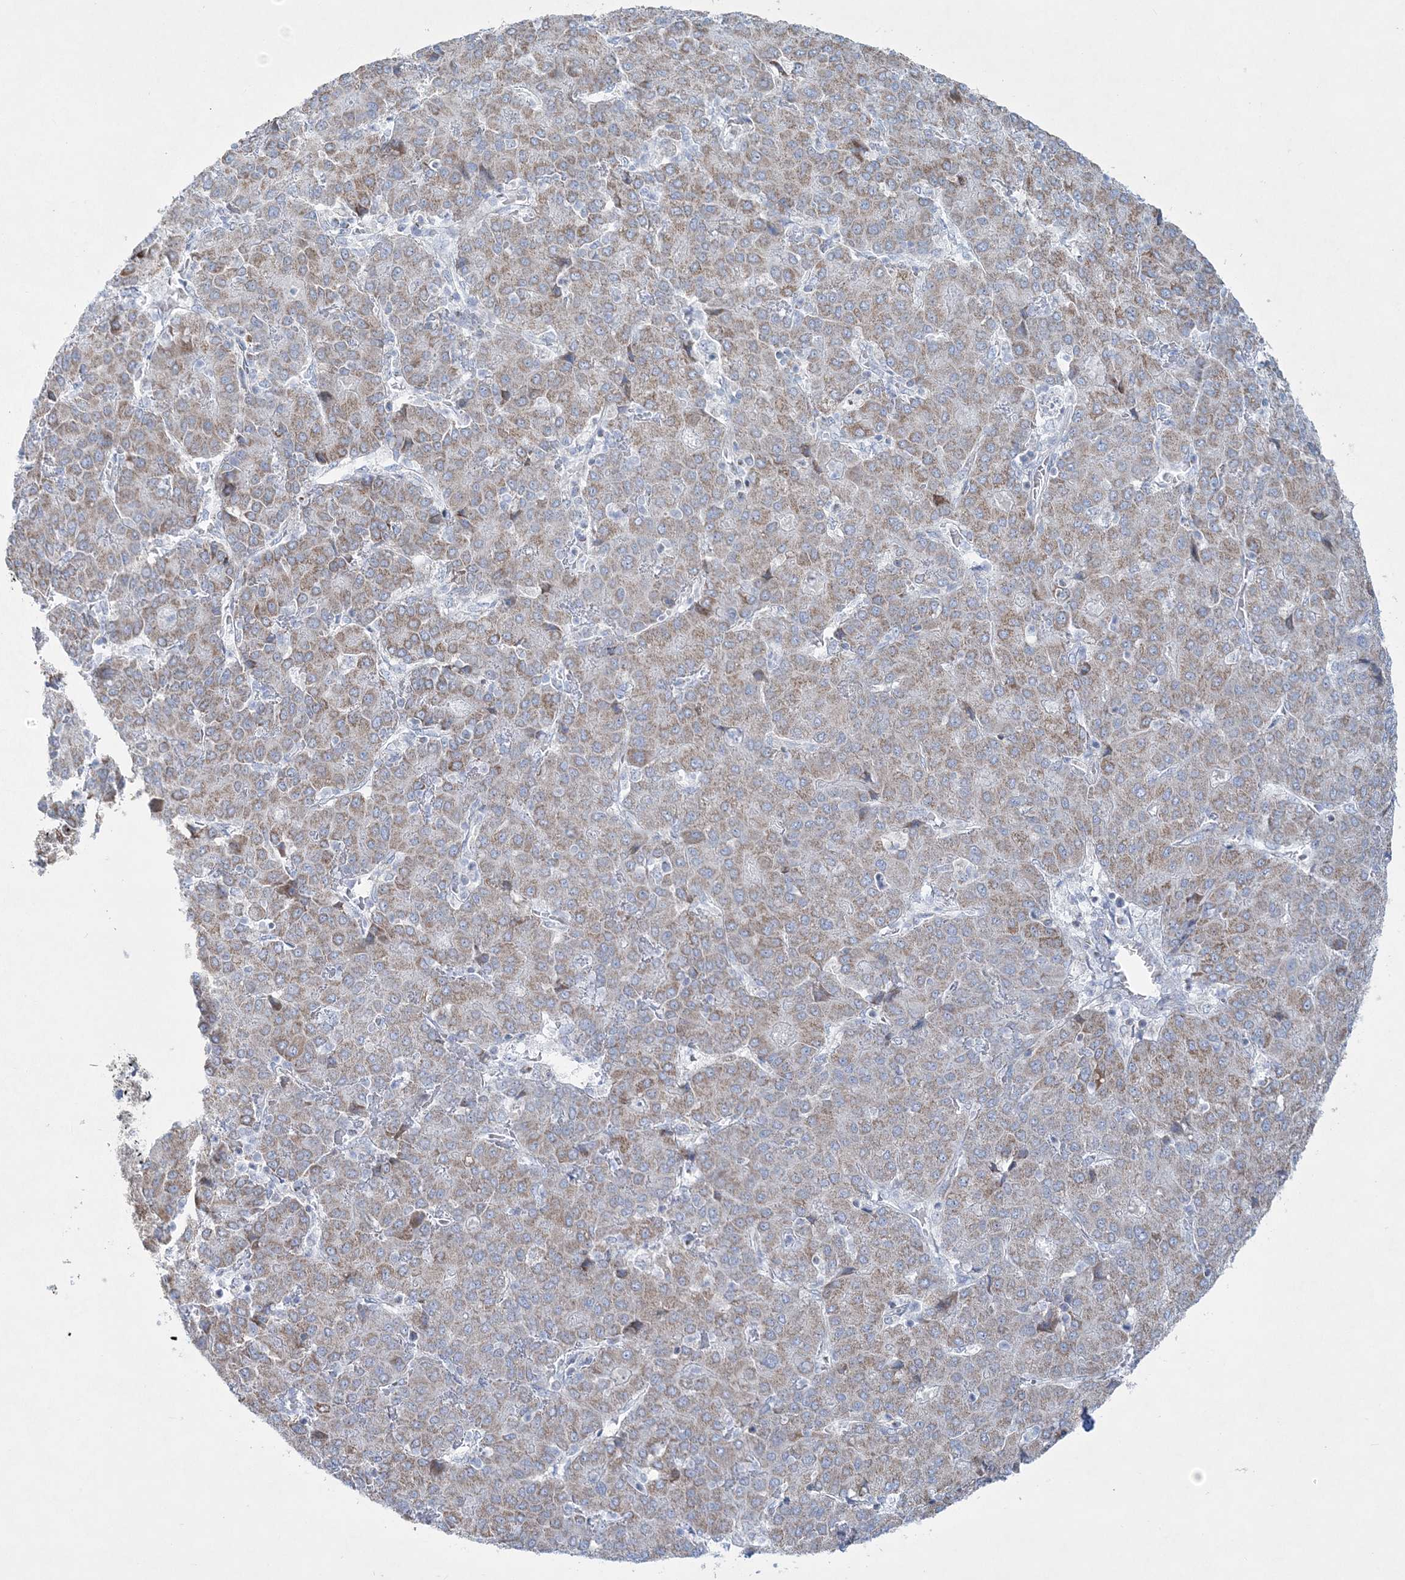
{"staining": {"intensity": "weak", "quantity": ">75%", "location": "cytoplasmic/membranous"}, "tissue": "liver cancer", "cell_type": "Tumor cells", "image_type": "cancer", "snomed": [{"axis": "morphology", "description": "Carcinoma, Hepatocellular, NOS"}, {"axis": "topography", "description": "Liver"}], "caption": "A photomicrograph of human liver hepatocellular carcinoma stained for a protein demonstrates weak cytoplasmic/membranous brown staining in tumor cells. (DAB (3,3'-diaminobenzidine) IHC with brightfield microscopy, high magnification).", "gene": "TBC1D7", "patient": {"sex": "male", "age": 65}}